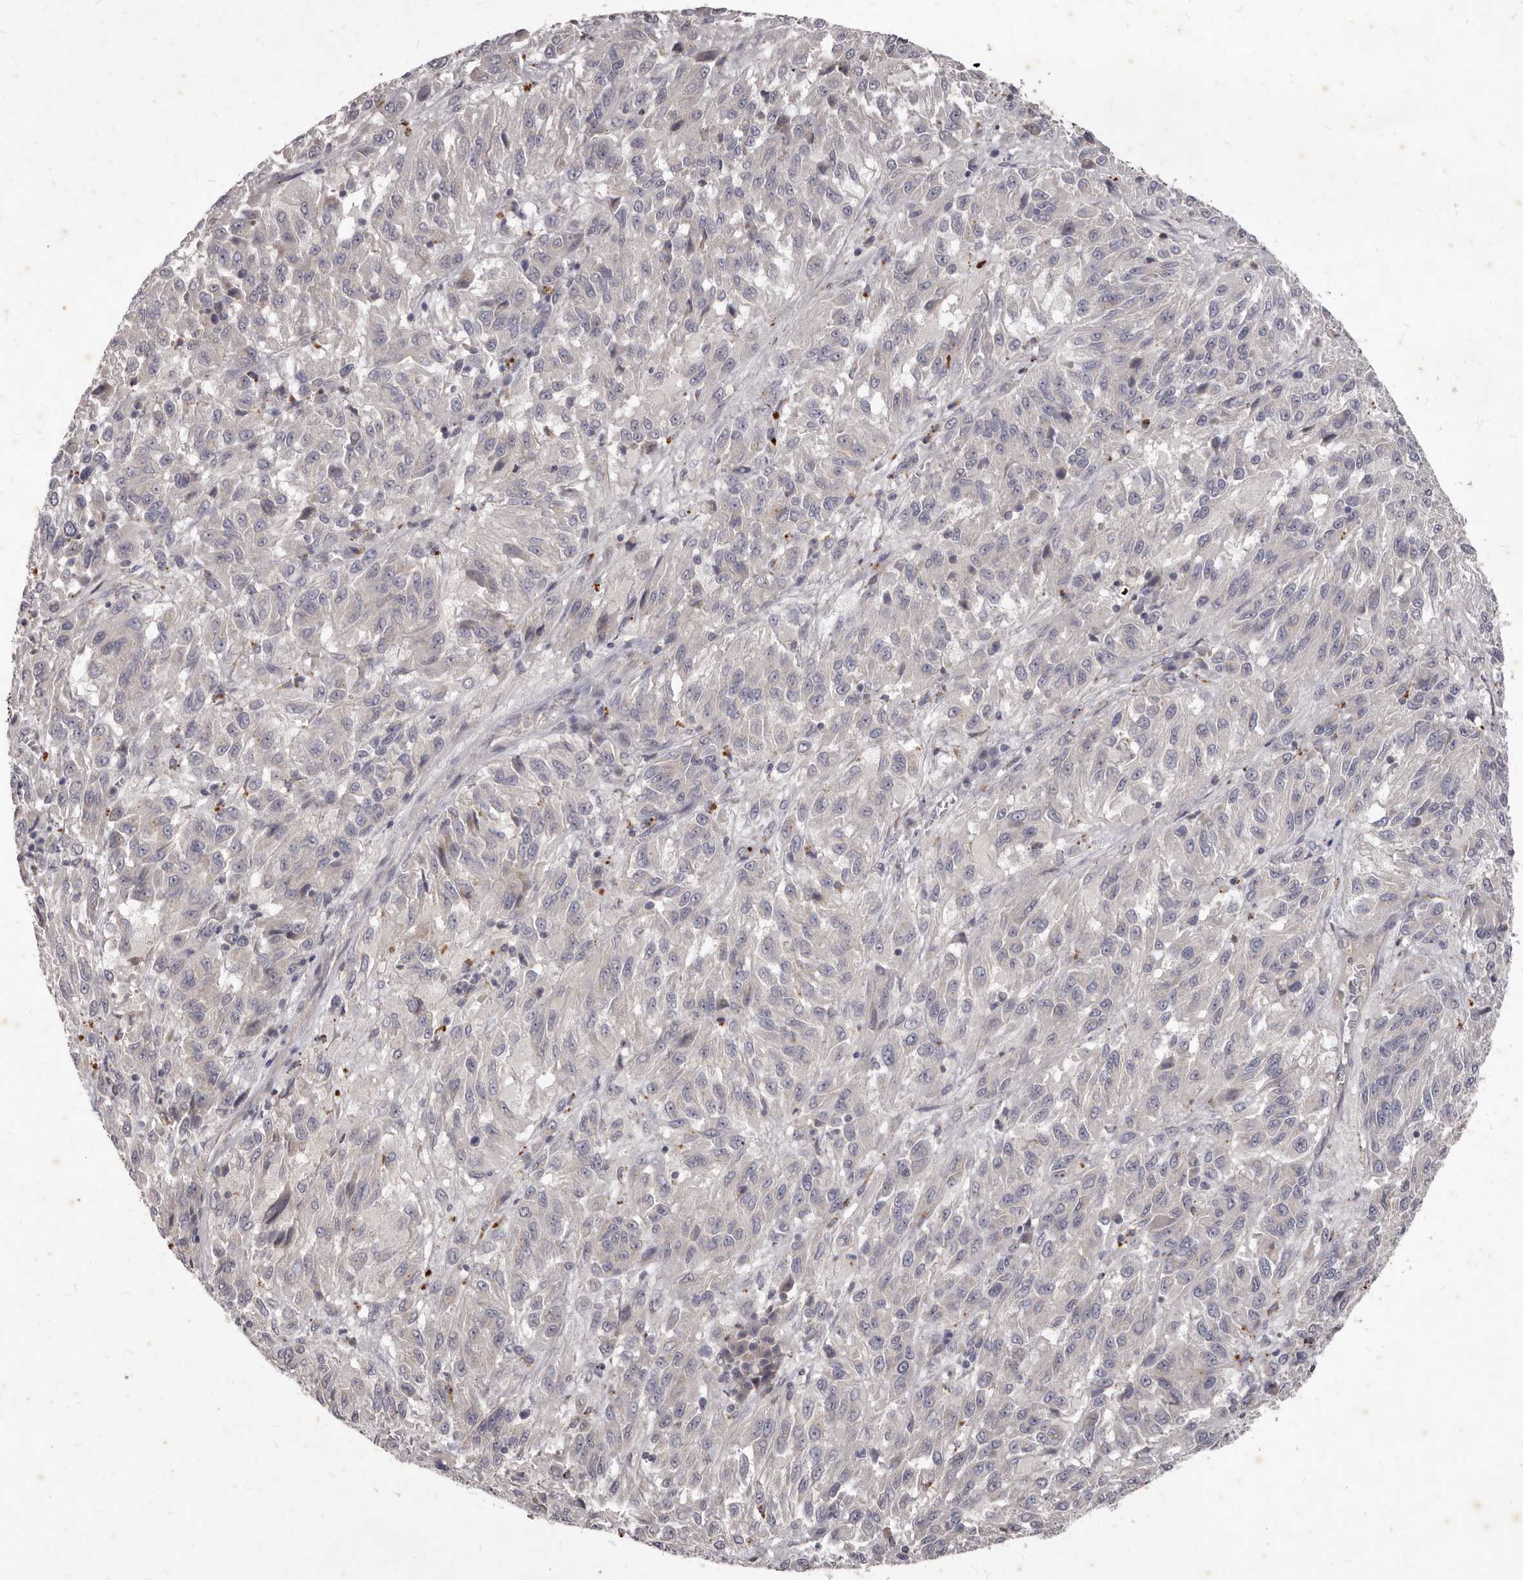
{"staining": {"intensity": "negative", "quantity": "none", "location": "none"}, "tissue": "melanoma", "cell_type": "Tumor cells", "image_type": "cancer", "snomed": [{"axis": "morphology", "description": "Malignant melanoma, Metastatic site"}, {"axis": "topography", "description": "Lung"}], "caption": "Immunohistochemical staining of malignant melanoma (metastatic site) demonstrates no significant positivity in tumor cells.", "gene": "GPRC5C", "patient": {"sex": "male", "age": 64}}